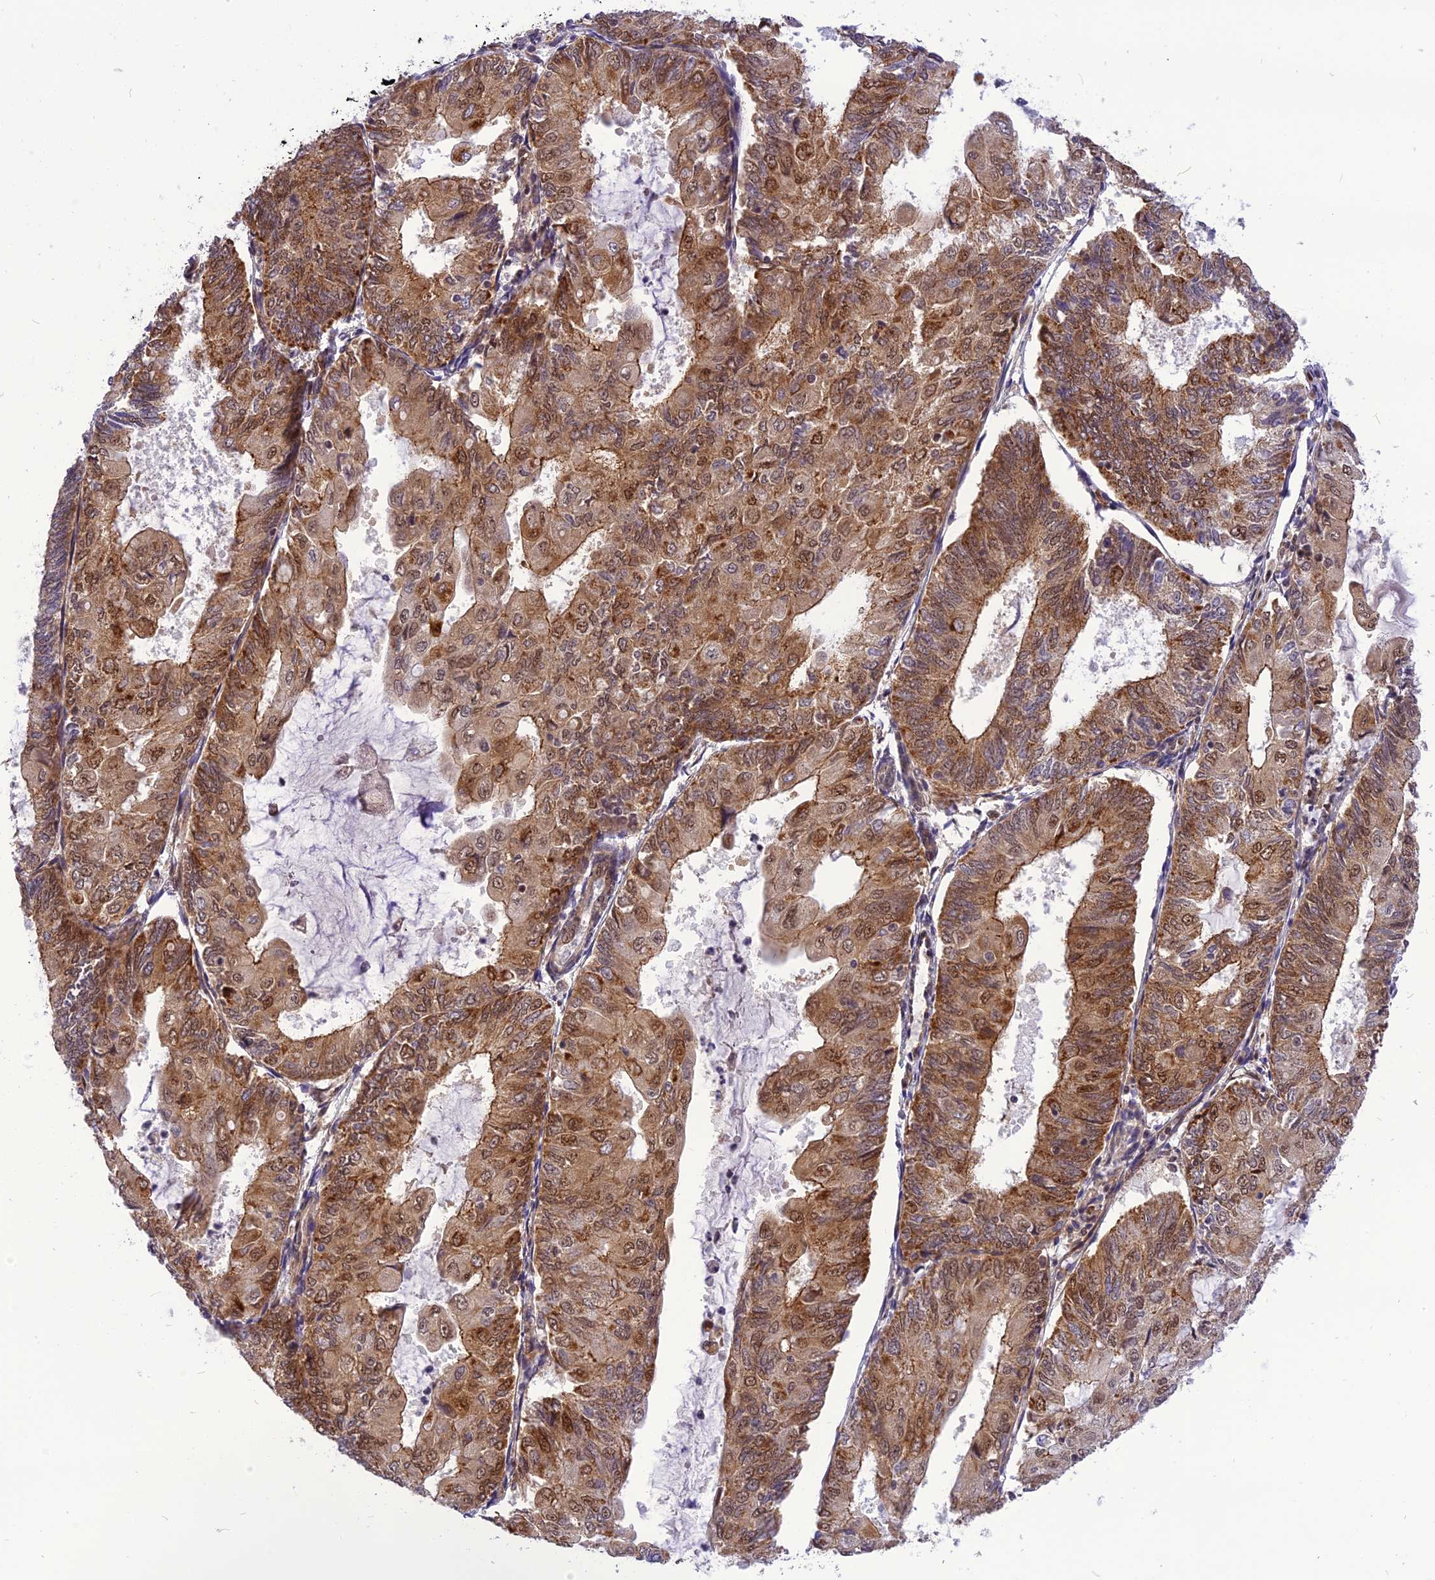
{"staining": {"intensity": "moderate", "quantity": ">75%", "location": "cytoplasmic/membranous,nuclear"}, "tissue": "endometrial cancer", "cell_type": "Tumor cells", "image_type": "cancer", "snomed": [{"axis": "morphology", "description": "Adenocarcinoma, NOS"}, {"axis": "topography", "description": "Endometrium"}], "caption": "High-power microscopy captured an IHC photomicrograph of endometrial cancer (adenocarcinoma), revealing moderate cytoplasmic/membranous and nuclear positivity in approximately >75% of tumor cells. Nuclei are stained in blue.", "gene": "CMC1", "patient": {"sex": "female", "age": 81}}